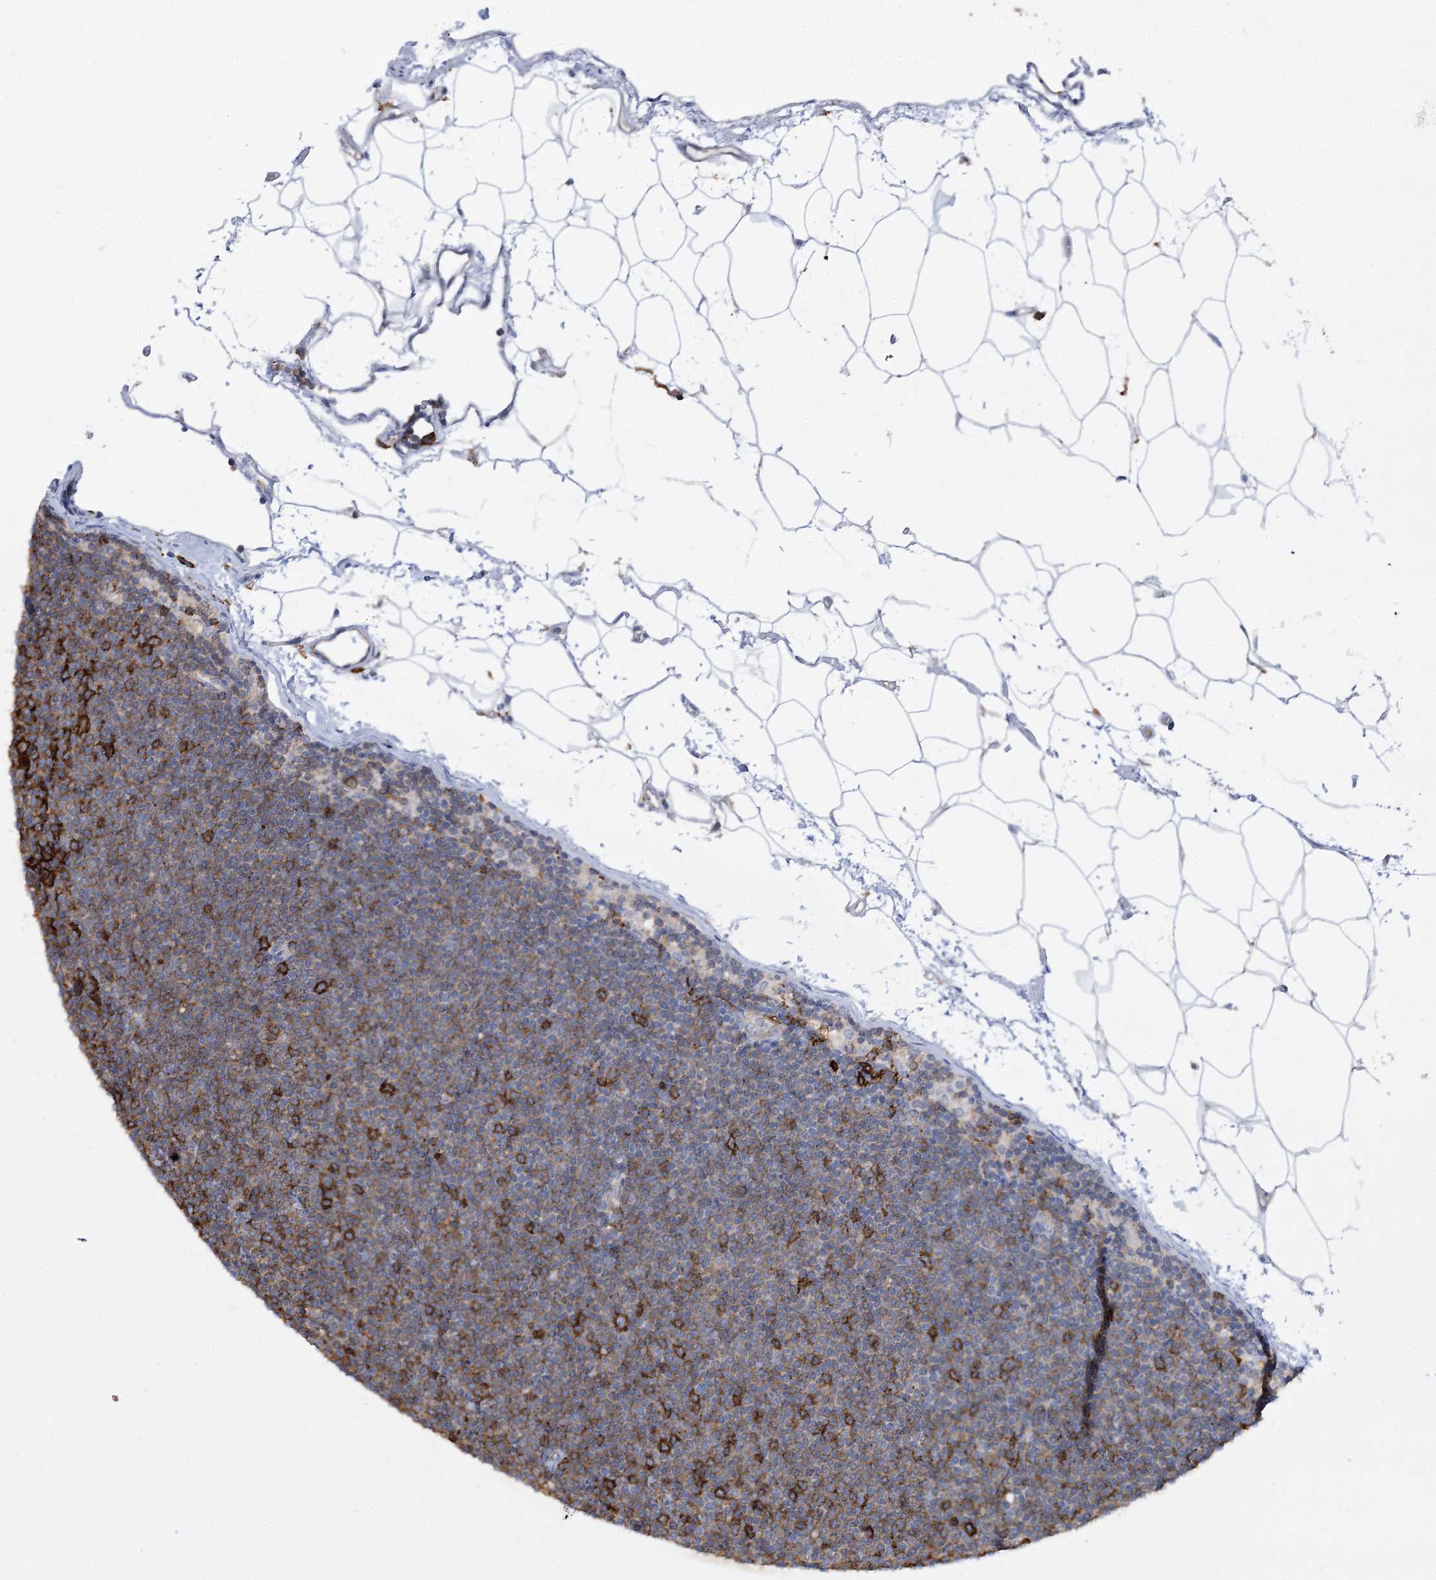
{"staining": {"intensity": "moderate", "quantity": "25%-75%", "location": "cytoplasmic/membranous"}, "tissue": "lymphoma", "cell_type": "Tumor cells", "image_type": "cancer", "snomed": [{"axis": "morphology", "description": "Malignant lymphoma, non-Hodgkin's type, Low grade"}, {"axis": "topography", "description": "Lymph node"}], "caption": "Approximately 25%-75% of tumor cells in human low-grade malignant lymphoma, non-Hodgkin's type display moderate cytoplasmic/membranous protein positivity as visualized by brown immunohistochemical staining.", "gene": "PIWIL4", "patient": {"sex": "female", "age": 53}}